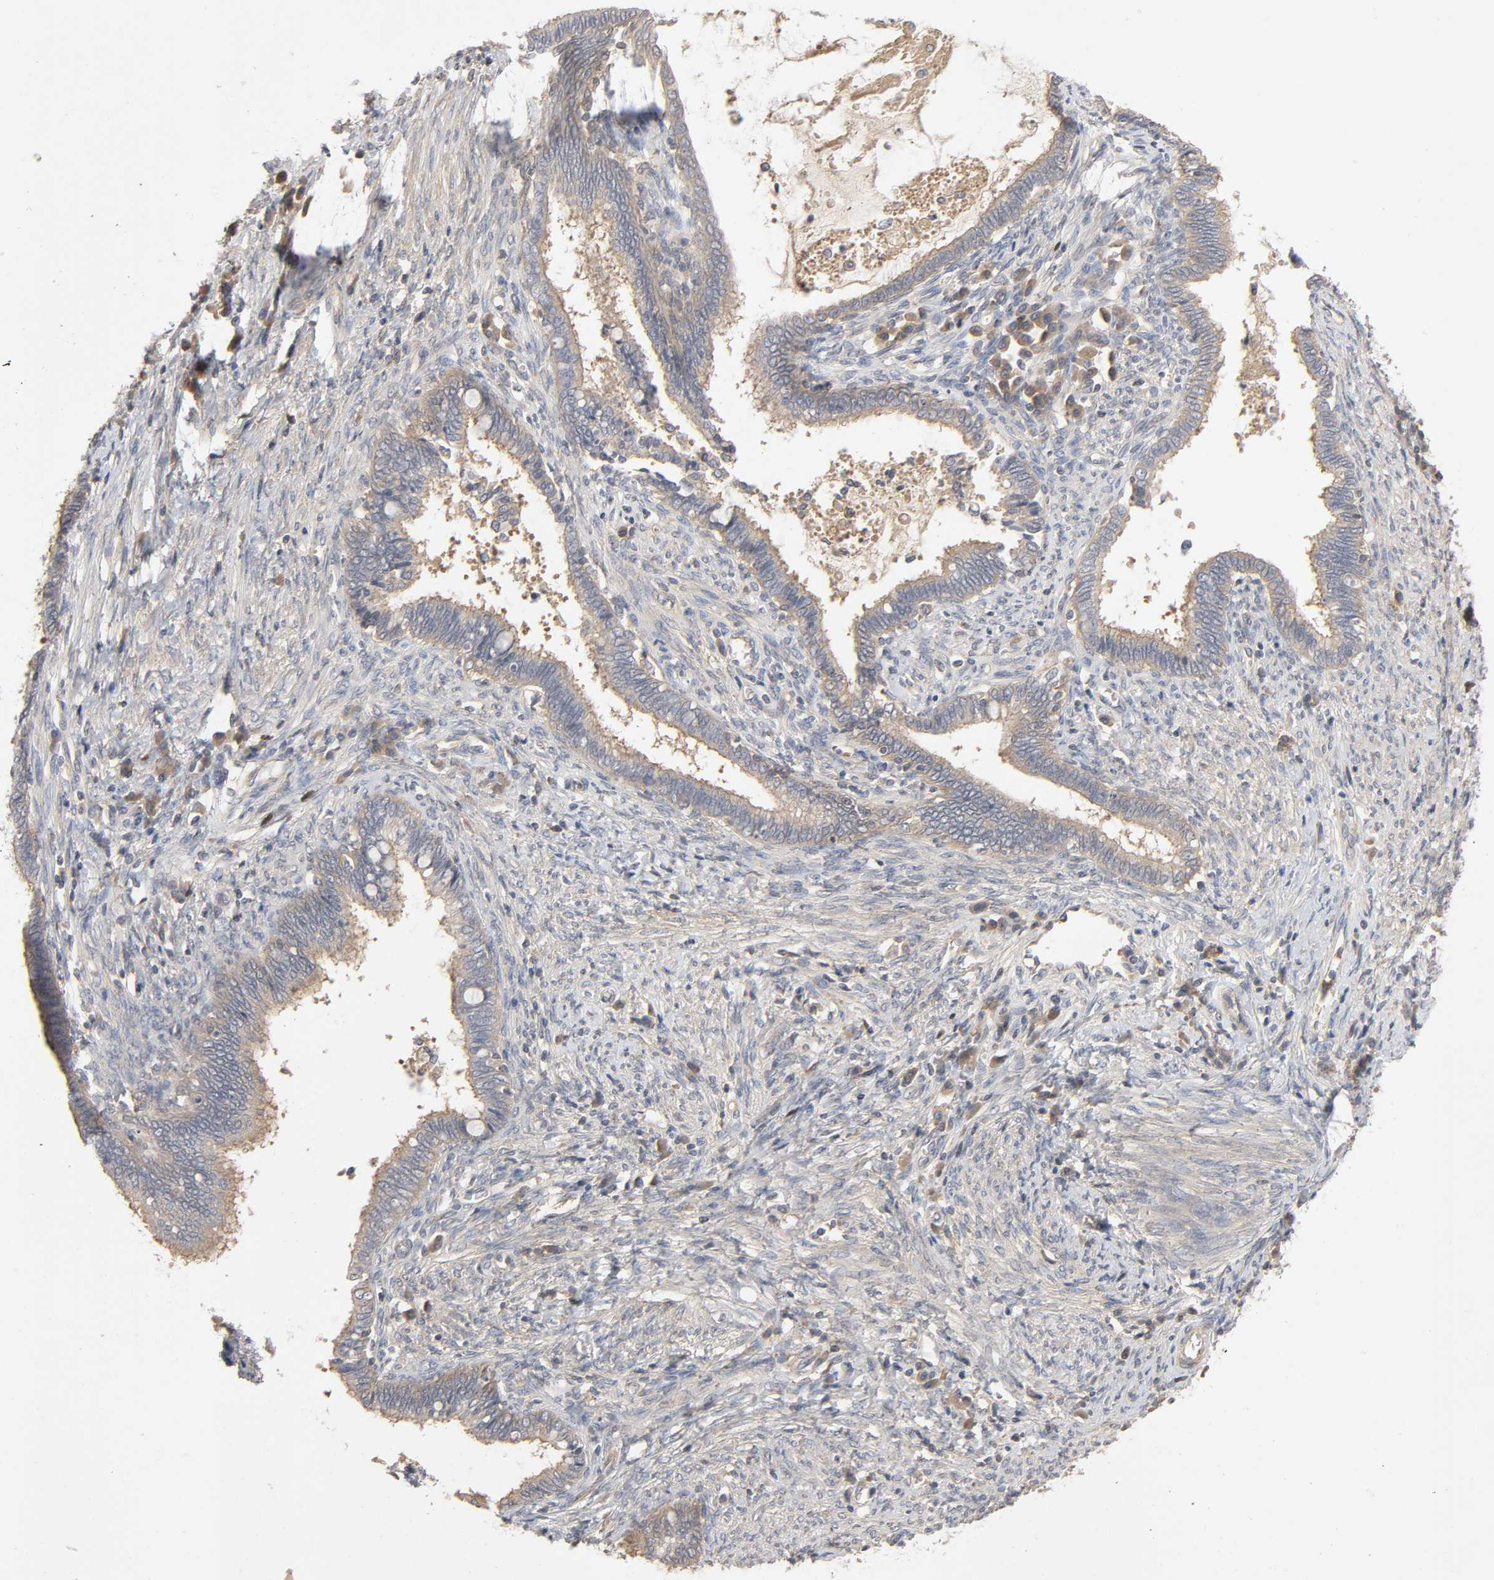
{"staining": {"intensity": "moderate", "quantity": ">75%", "location": "cytoplasmic/membranous"}, "tissue": "cervical cancer", "cell_type": "Tumor cells", "image_type": "cancer", "snomed": [{"axis": "morphology", "description": "Adenocarcinoma, NOS"}, {"axis": "topography", "description": "Cervix"}], "caption": "High-power microscopy captured an immunohistochemistry (IHC) image of cervical adenocarcinoma, revealing moderate cytoplasmic/membranous staining in approximately >75% of tumor cells.", "gene": "CPB2", "patient": {"sex": "female", "age": 44}}